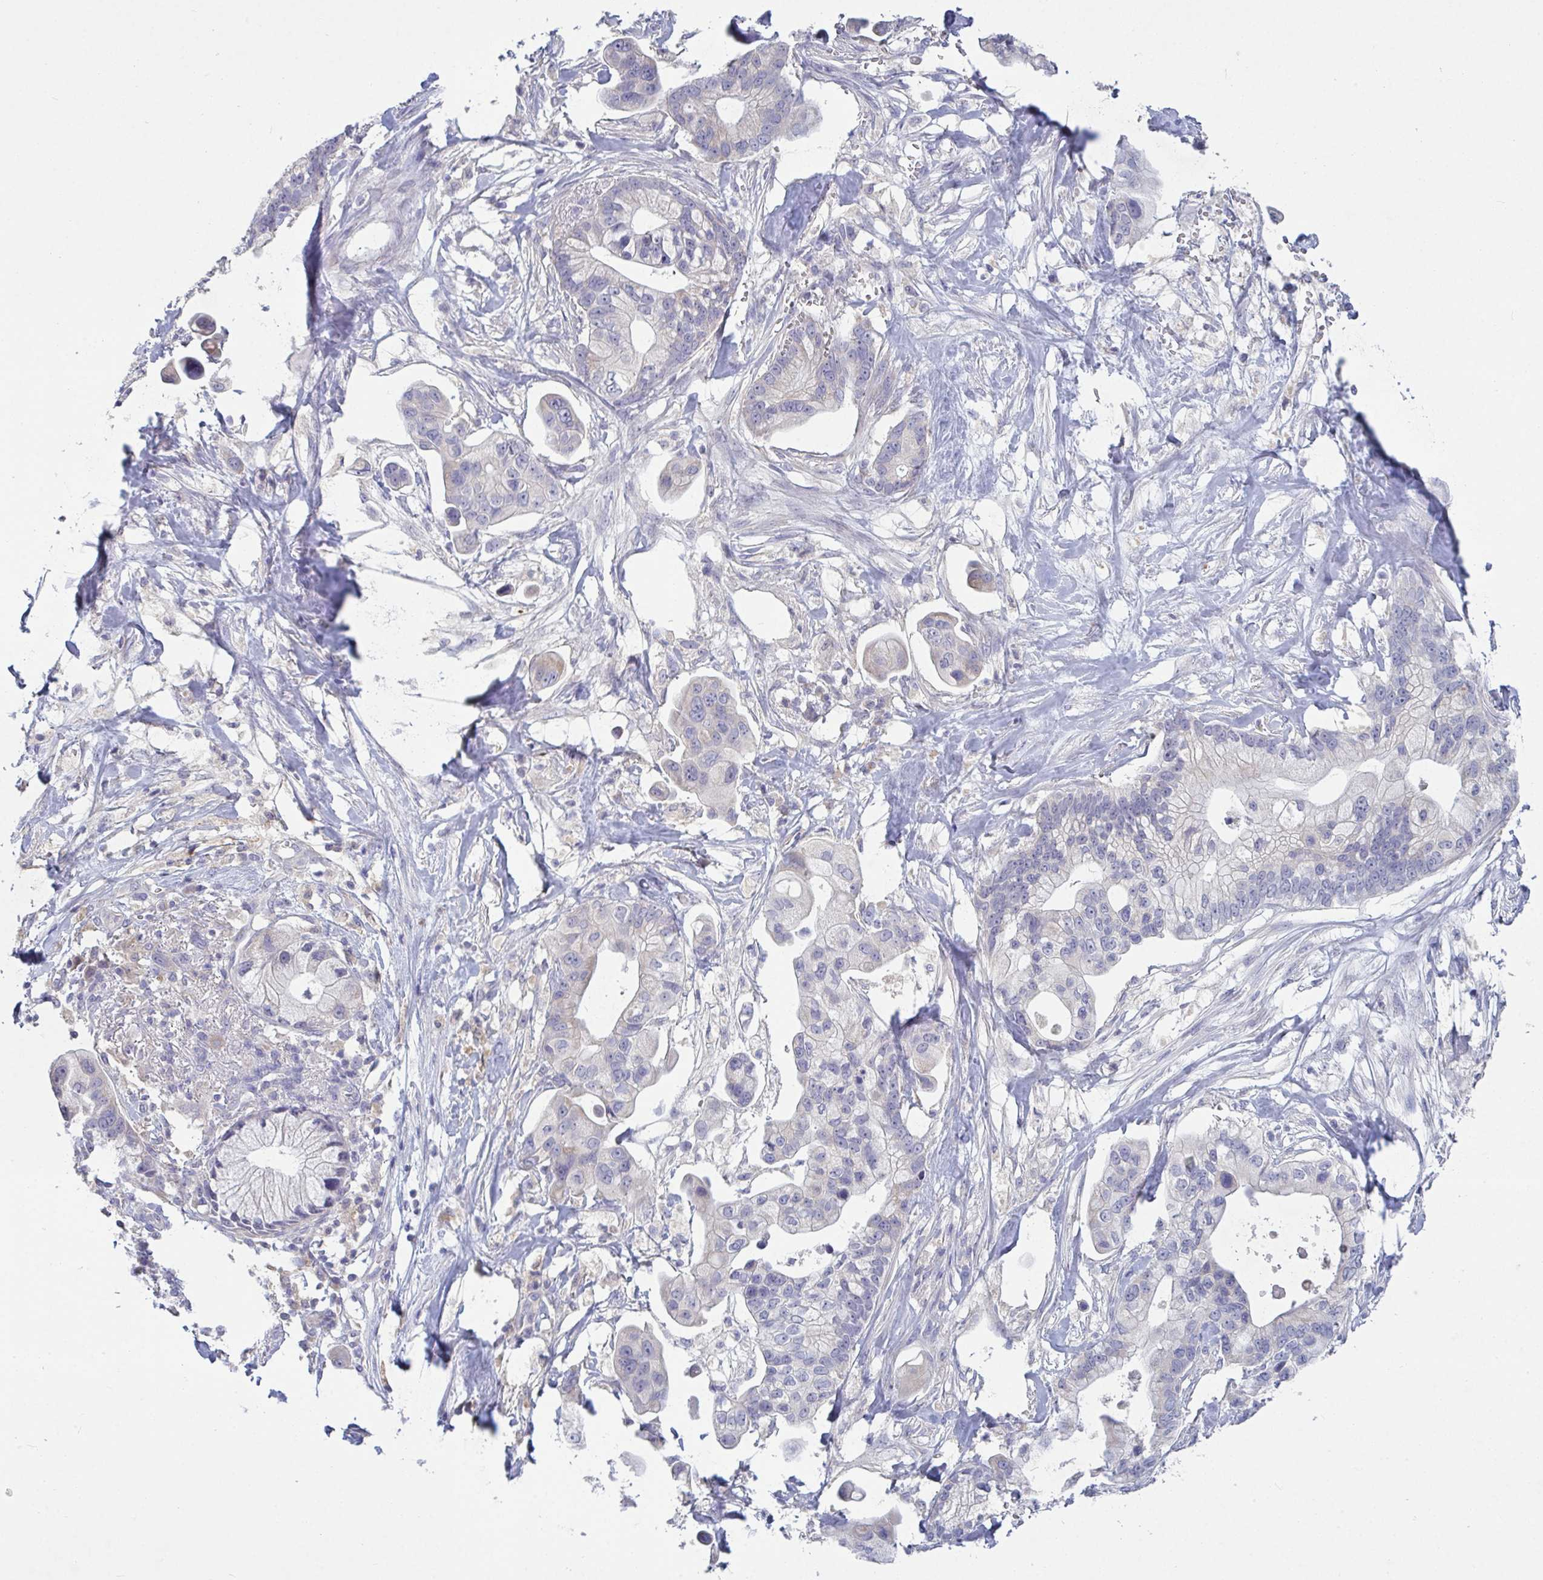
{"staining": {"intensity": "negative", "quantity": "none", "location": "none"}, "tissue": "pancreatic cancer", "cell_type": "Tumor cells", "image_type": "cancer", "snomed": [{"axis": "morphology", "description": "Adenocarcinoma, NOS"}, {"axis": "topography", "description": "Pancreas"}], "caption": "Tumor cells are negative for brown protein staining in pancreatic adenocarcinoma.", "gene": "GALNT13", "patient": {"sex": "male", "age": 68}}